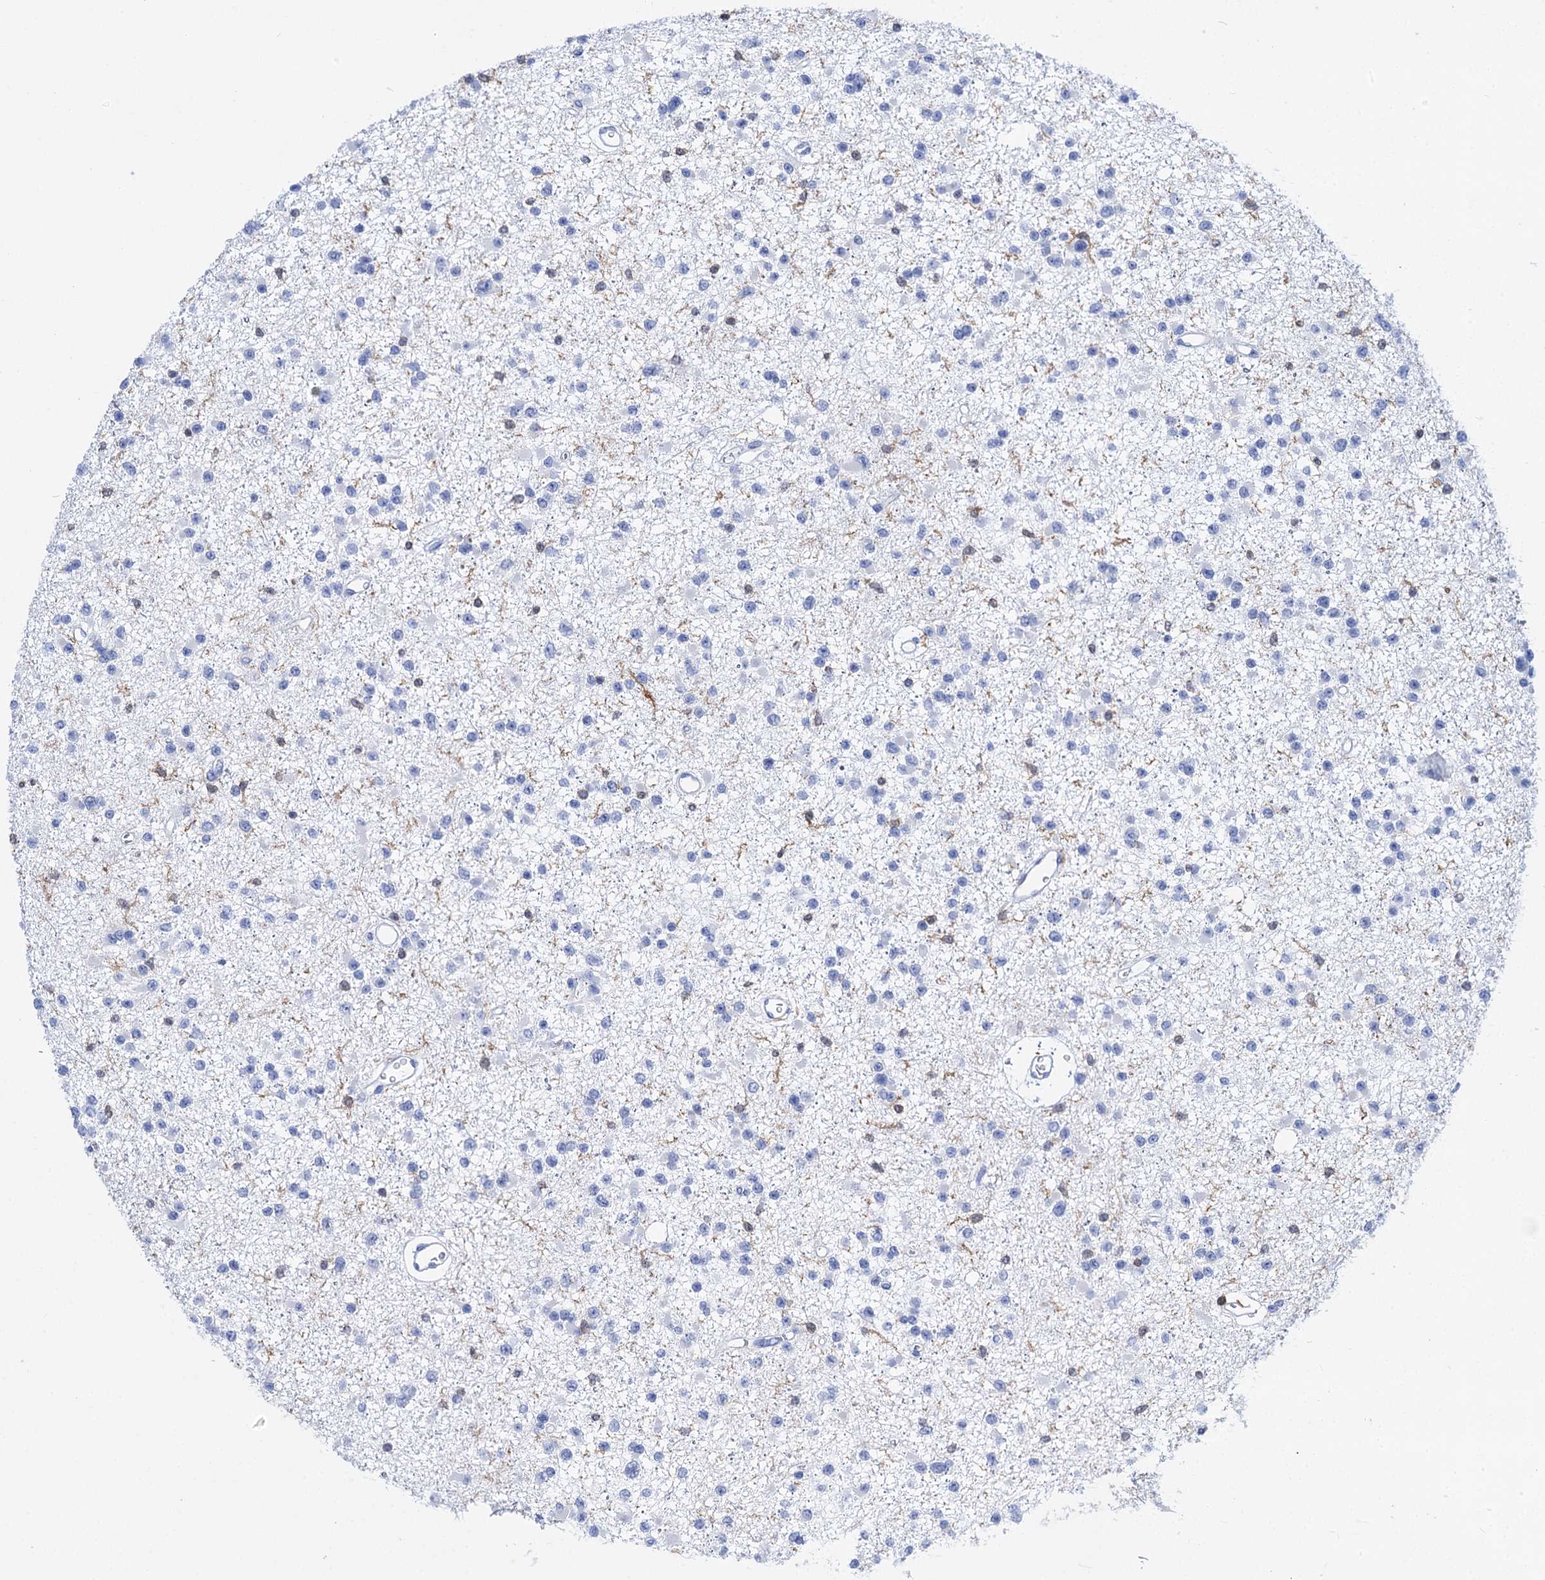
{"staining": {"intensity": "negative", "quantity": "none", "location": "none"}, "tissue": "glioma", "cell_type": "Tumor cells", "image_type": "cancer", "snomed": [{"axis": "morphology", "description": "Glioma, malignant, Low grade"}, {"axis": "topography", "description": "Brain"}], "caption": "Immunohistochemistry of glioma exhibits no expression in tumor cells. (DAB (3,3'-diaminobenzidine) immunohistochemistry visualized using brightfield microscopy, high magnification).", "gene": "DEF6", "patient": {"sex": "female", "age": 22}}